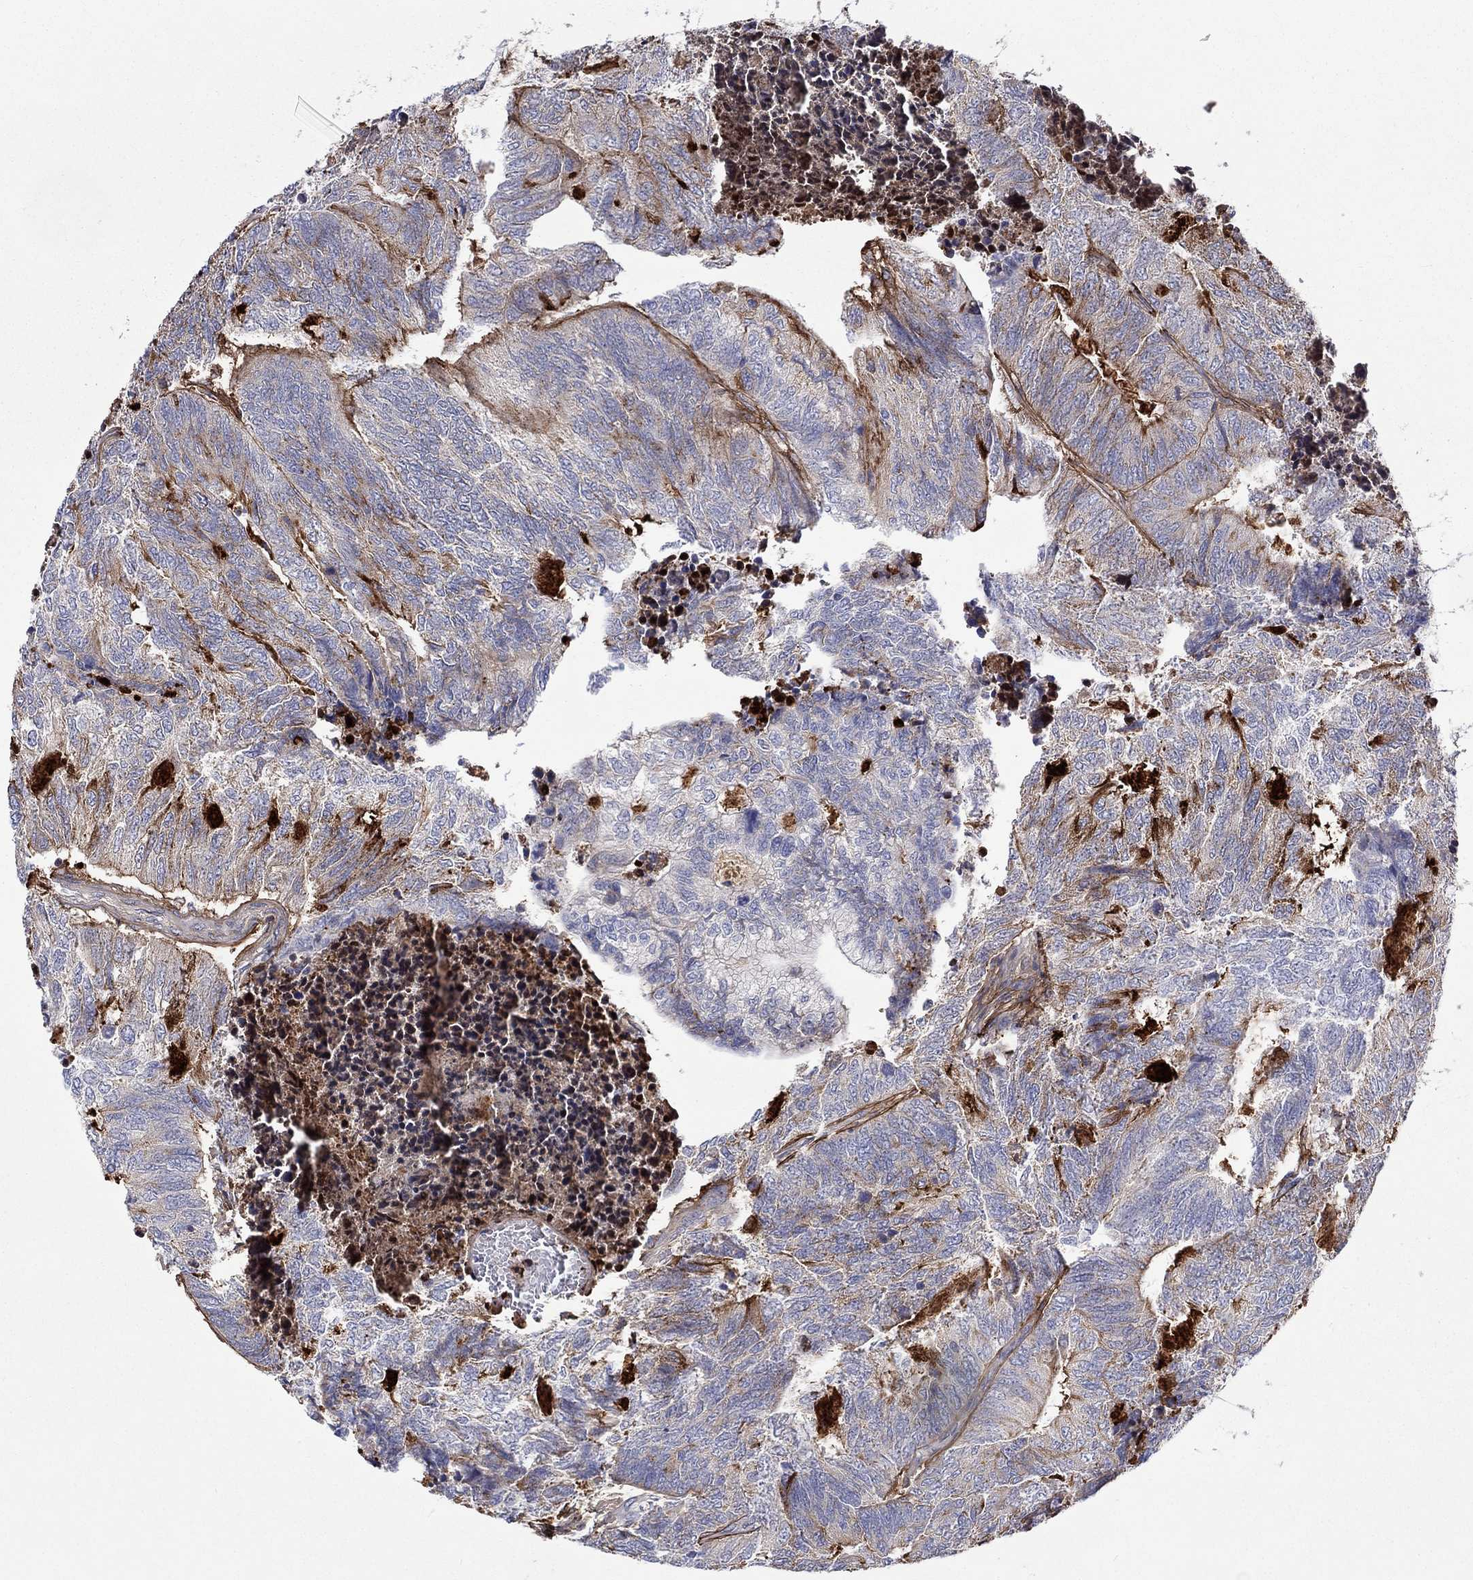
{"staining": {"intensity": "strong", "quantity": "<25%", "location": "cytoplasmic/membranous"}, "tissue": "colorectal cancer", "cell_type": "Tumor cells", "image_type": "cancer", "snomed": [{"axis": "morphology", "description": "Adenocarcinoma, NOS"}, {"axis": "topography", "description": "Colon"}], "caption": "DAB immunohistochemical staining of human colorectal adenocarcinoma demonstrates strong cytoplasmic/membranous protein positivity in approximately <25% of tumor cells.", "gene": "TGFBI", "patient": {"sex": "female", "age": 67}}